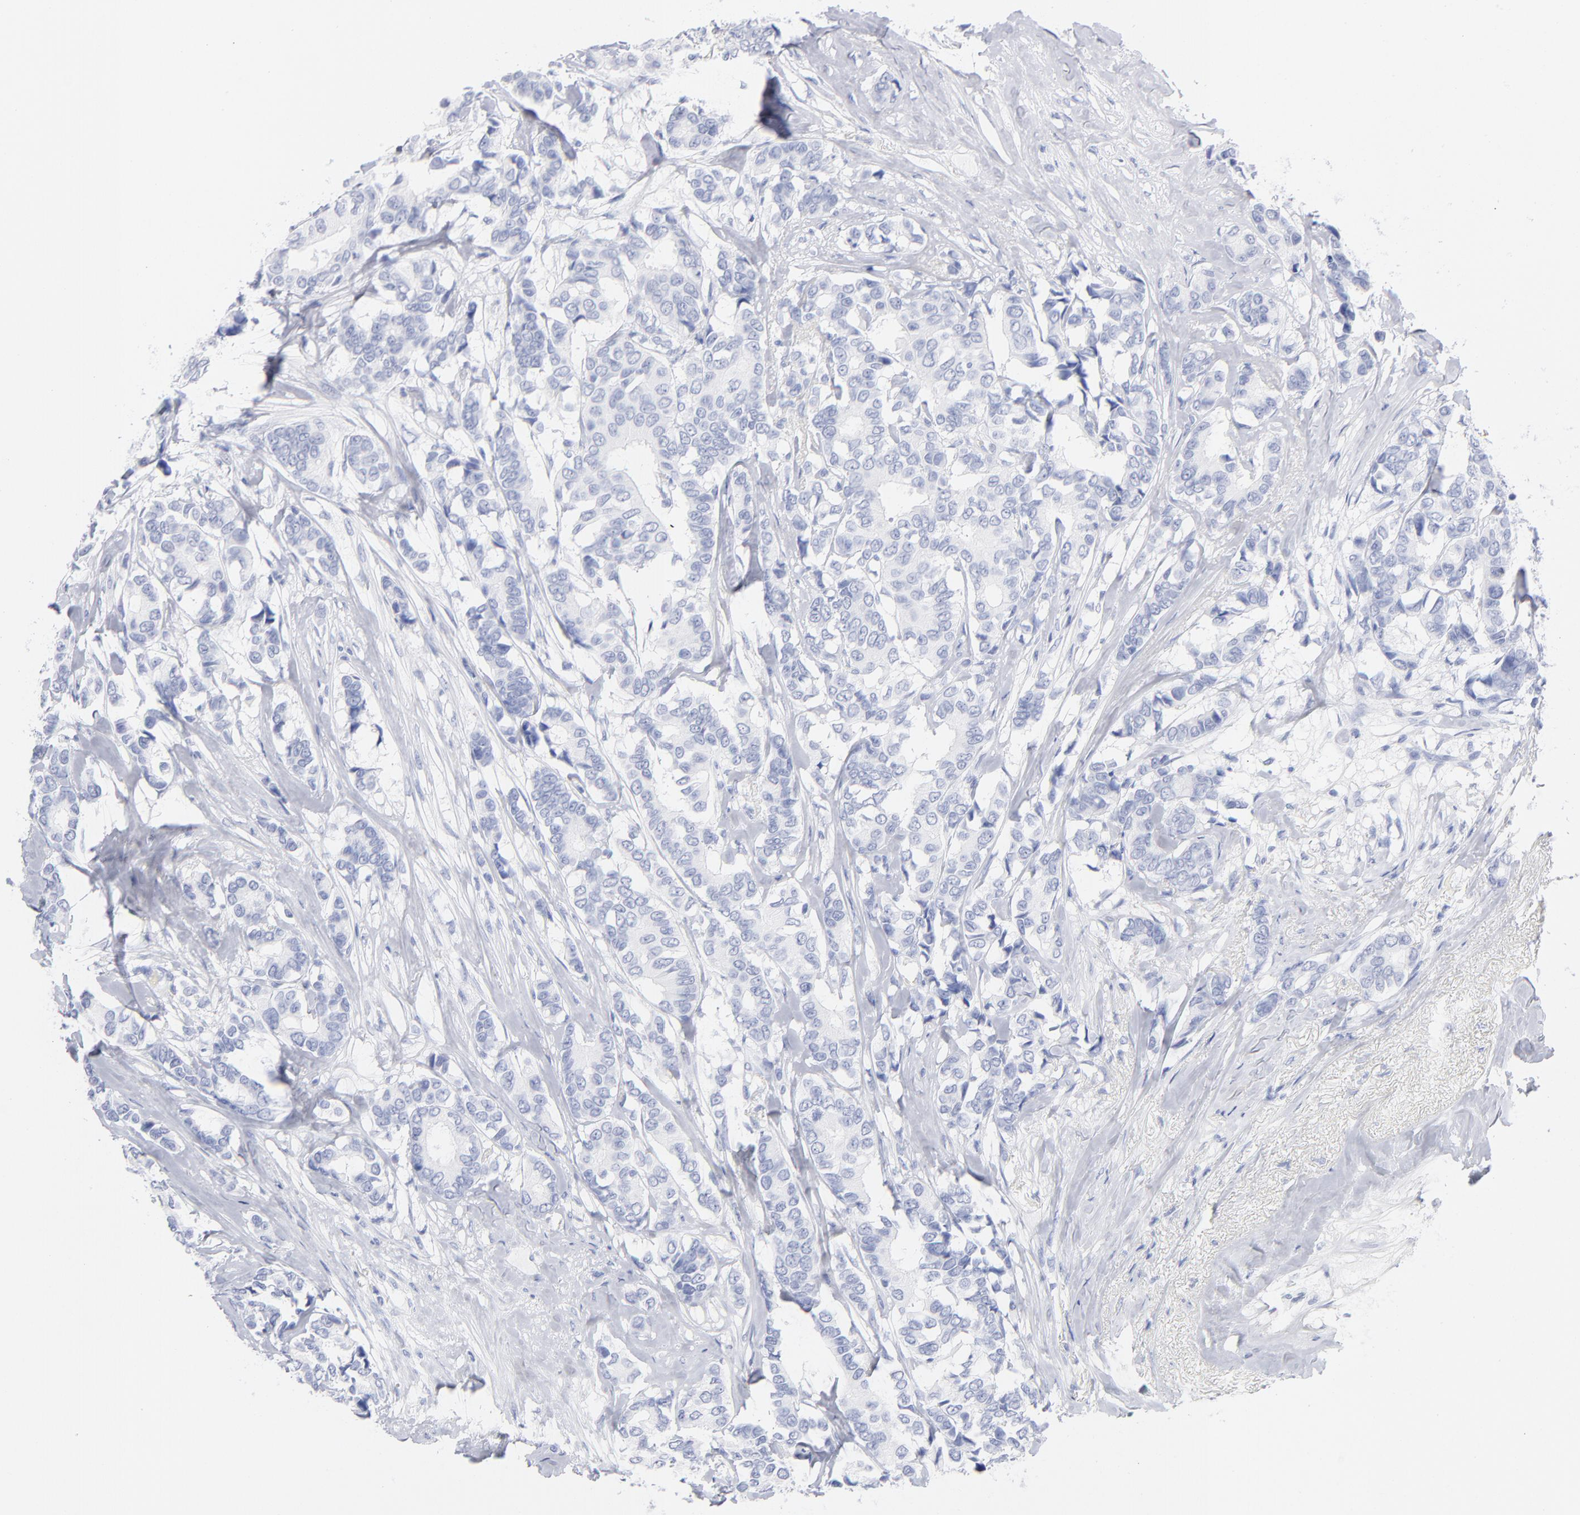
{"staining": {"intensity": "negative", "quantity": "none", "location": "none"}, "tissue": "breast cancer", "cell_type": "Tumor cells", "image_type": "cancer", "snomed": [{"axis": "morphology", "description": "Duct carcinoma"}, {"axis": "topography", "description": "Breast"}], "caption": "High magnification brightfield microscopy of breast invasive ductal carcinoma stained with DAB (brown) and counterstained with hematoxylin (blue): tumor cells show no significant positivity. (Stains: DAB immunohistochemistry (IHC) with hematoxylin counter stain, Microscopy: brightfield microscopy at high magnification).", "gene": "ARG1", "patient": {"sex": "female", "age": 87}}